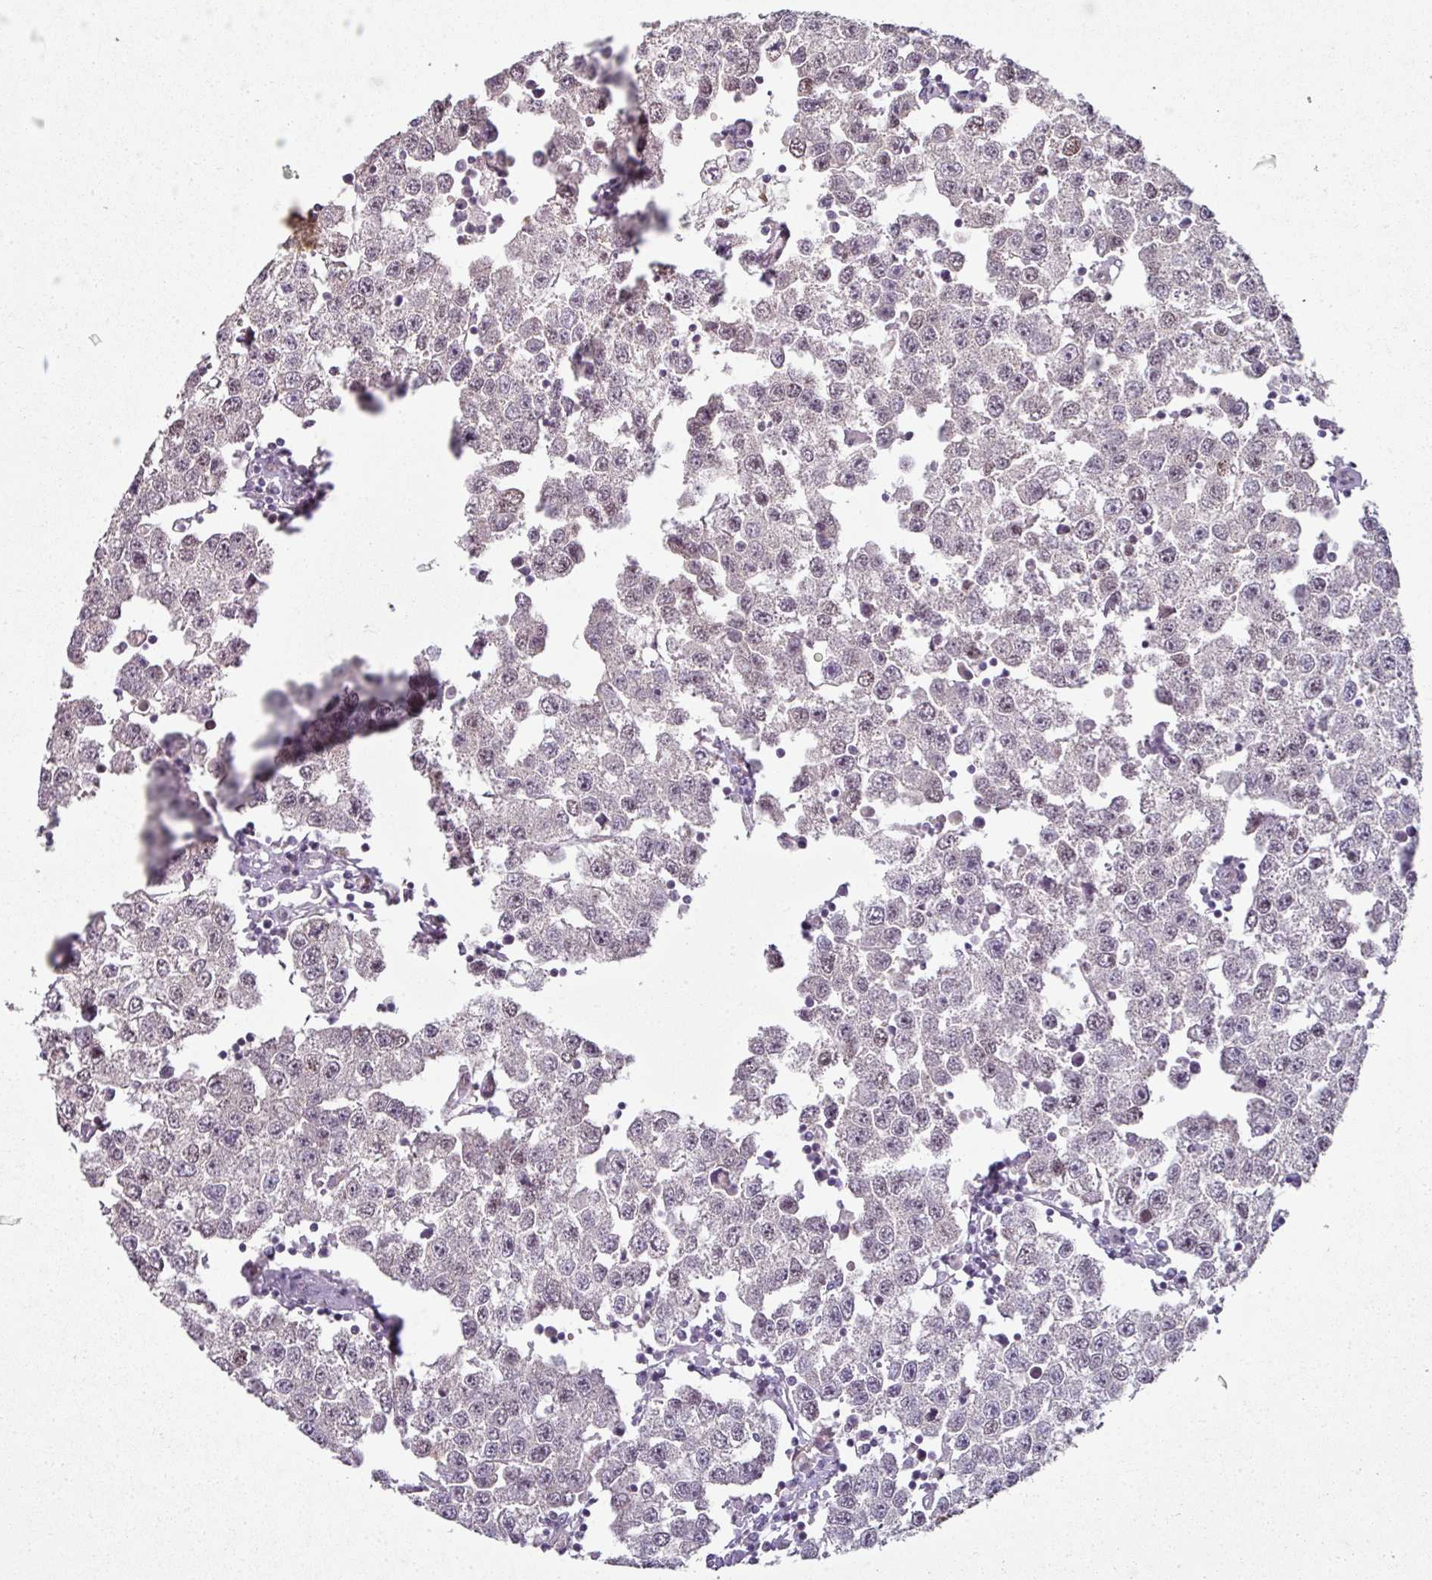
{"staining": {"intensity": "weak", "quantity": "<25%", "location": "nuclear"}, "tissue": "testis cancer", "cell_type": "Tumor cells", "image_type": "cancer", "snomed": [{"axis": "morphology", "description": "Seminoma, NOS"}, {"axis": "topography", "description": "Testis"}], "caption": "The histopathology image exhibits no significant expression in tumor cells of testis cancer. (Immunohistochemistry (ihc), brightfield microscopy, high magnification).", "gene": "C19orf33", "patient": {"sex": "male", "age": 34}}